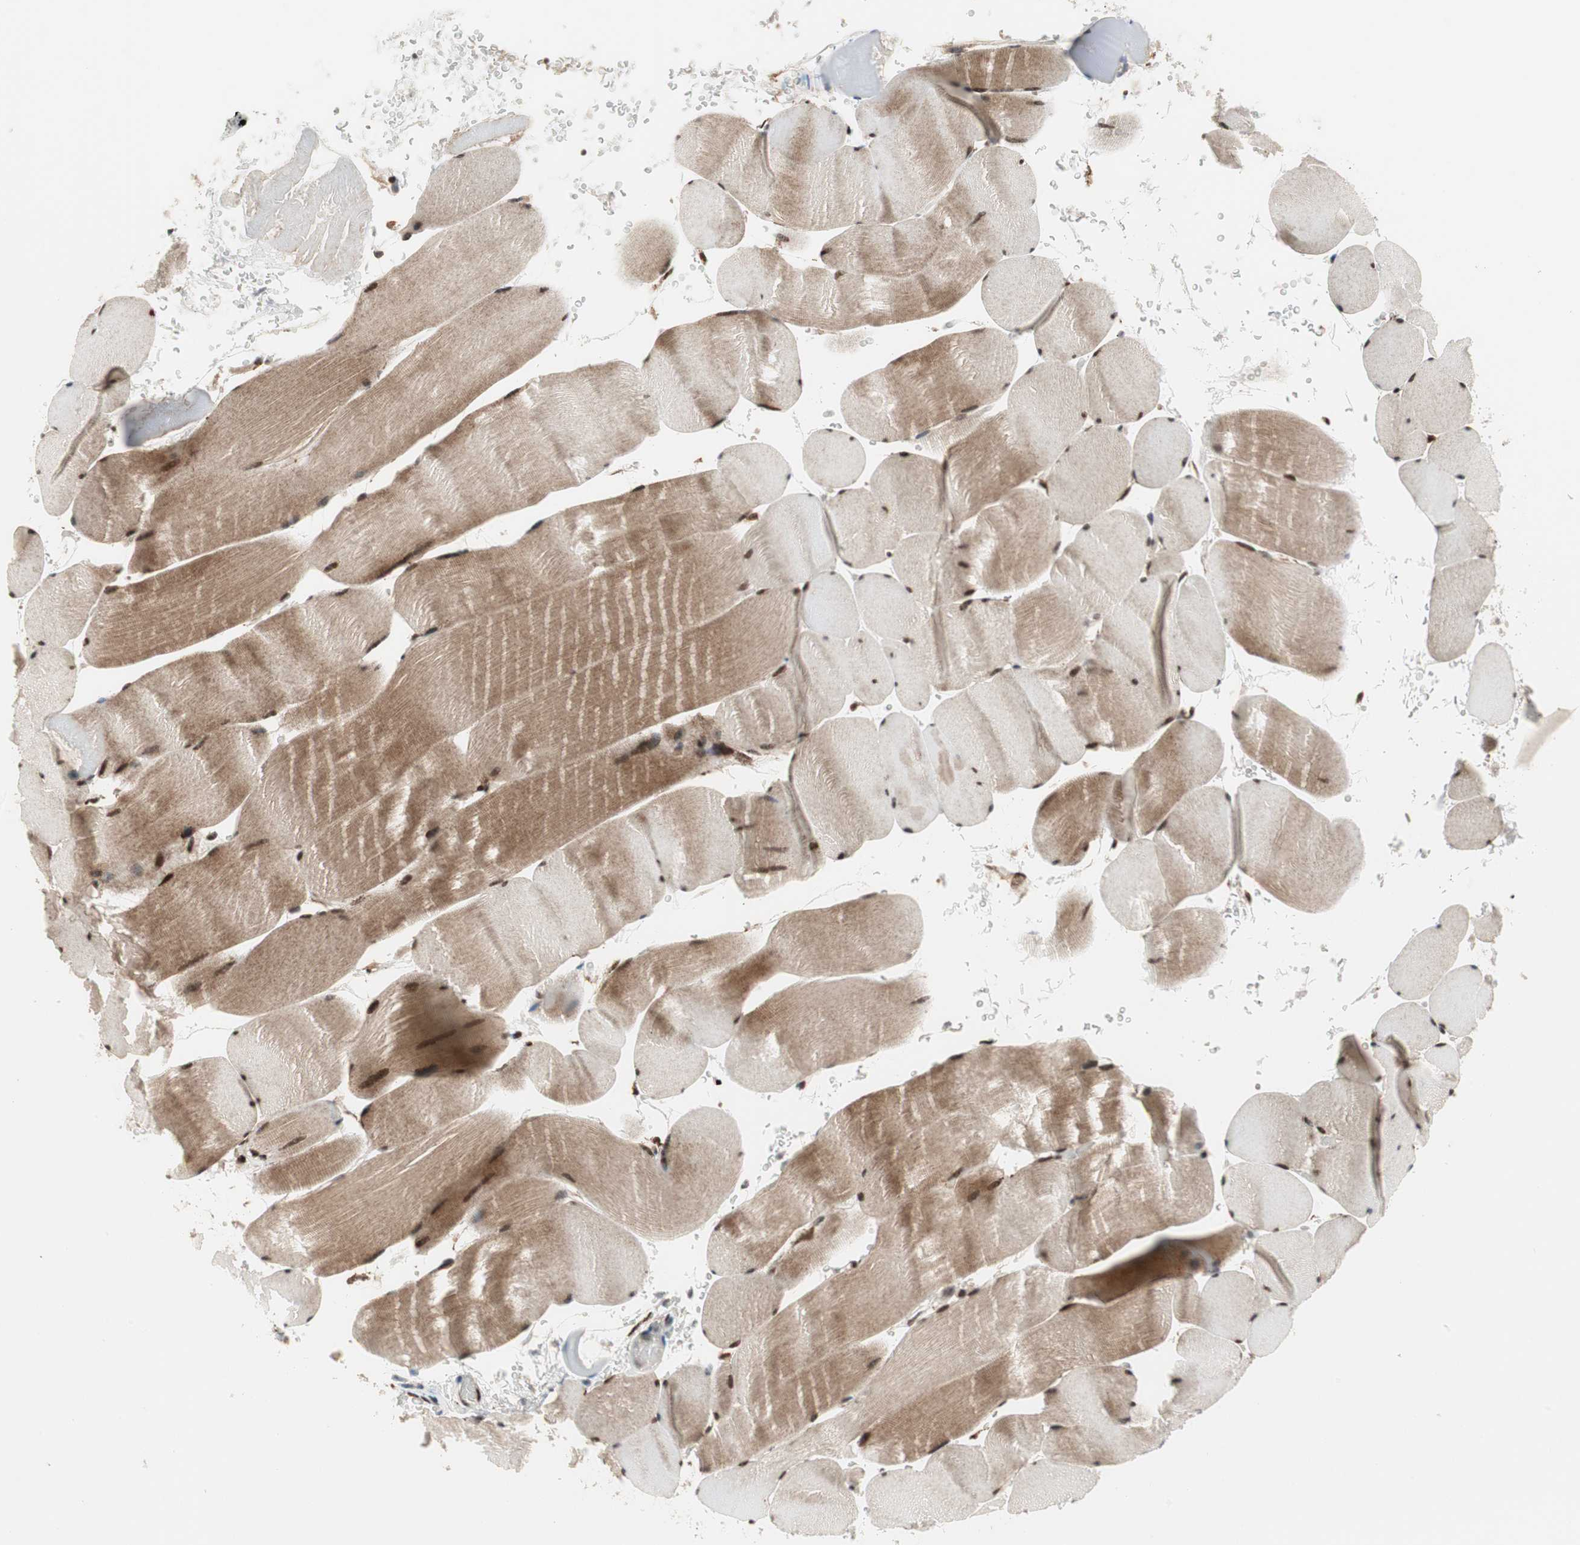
{"staining": {"intensity": "moderate", "quantity": ">75%", "location": "cytoplasmic/membranous,nuclear"}, "tissue": "skeletal muscle", "cell_type": "Myocytes", "image_type": "normal", "snomed": [{"axis": "morphology", "description": "Normal tissue, NOS"}, {"axis": "topography", "description": "Skeletal muscle"}], "caption": "Protein analysis of unremarkable skeletal muscle shows moderate cytoplasmic/membranous,nuclear positivity in approximately >75% of myocytes.", "gene": "TCF12", "patient": {"sex": "male", "age": 62}}